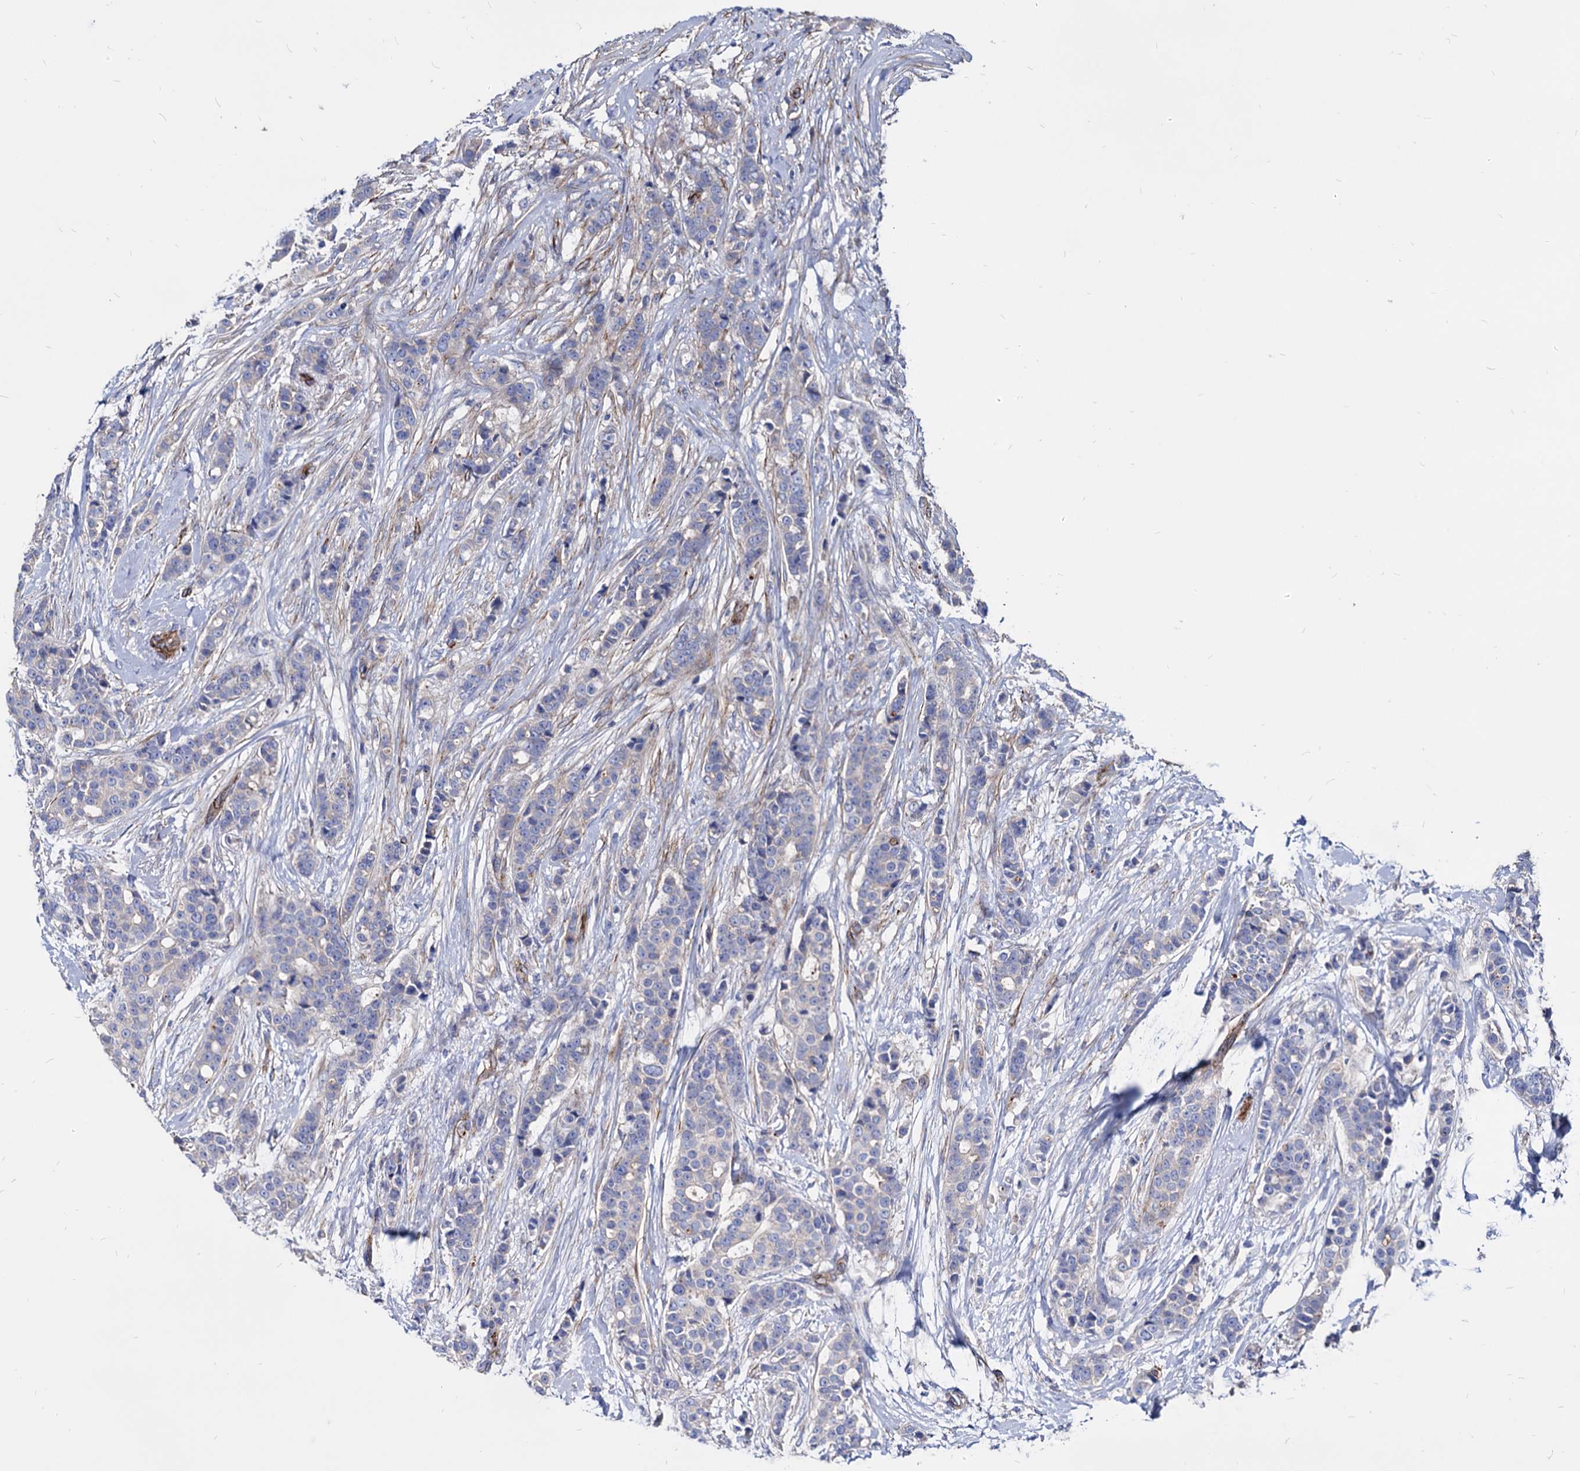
{"staining": {"intensity": "negative", "quantity": "none", "location": "none"}, "tissue": "breast cancer", "cell_type": "Tumor cells", "image_type": "cancer", "snomed": [{"axis": "morphology", "description": "Lobular carcinoma"}, {"axis": "topography", "description": "Breast"}], "caption": "Immunohistochemistry (IHC) photomicrograph of breast cancer (lobular carcinoma) stained for a protein (brown), which reveals no positivity in tumor cells.", "gene": "WDR11", "patient": {"sex": "female", "age": 51}}